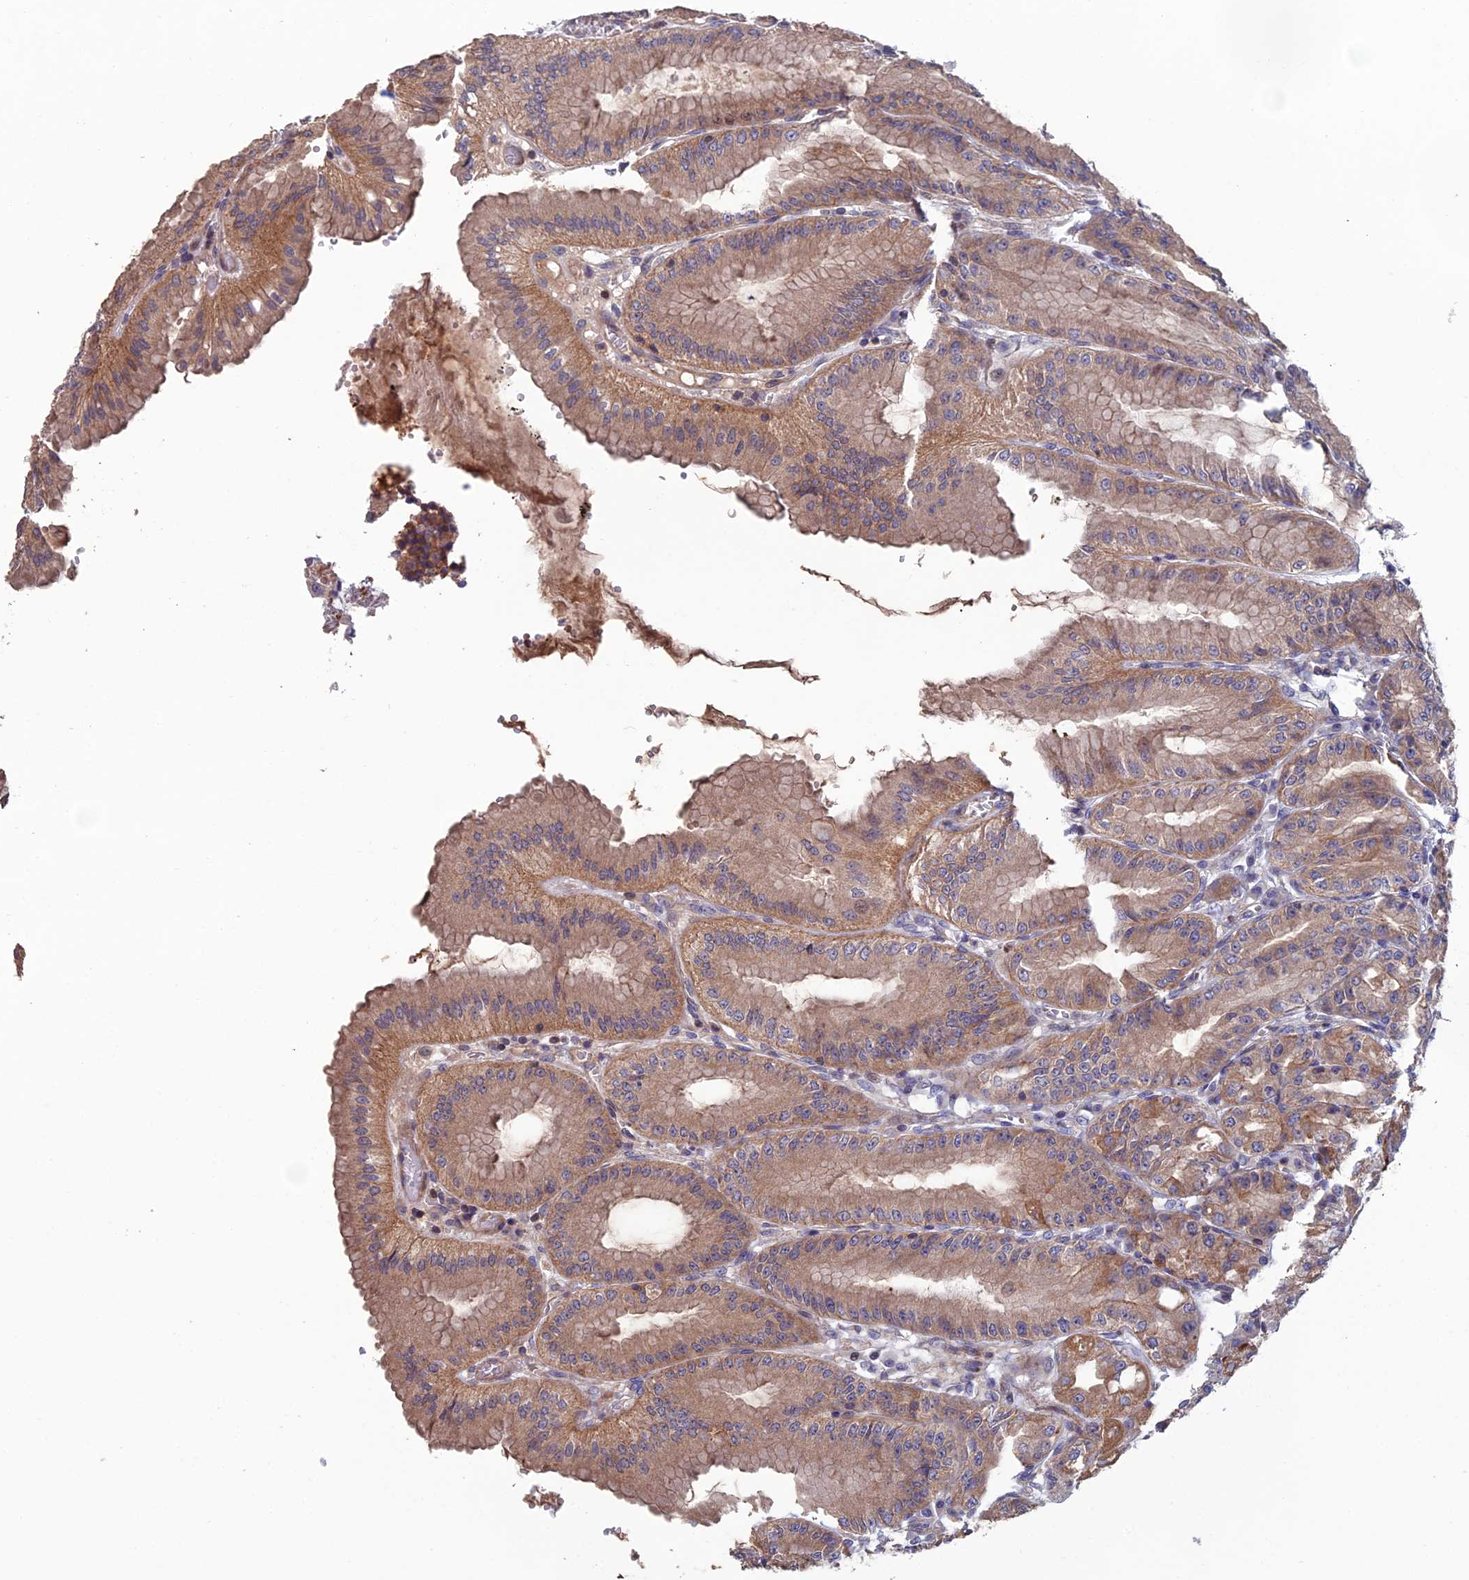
{"staining": {"intensity": "moderate", "quantity": ">75%", "location": "cytoplasmic/membranous"}, "tissue": "stomach", "cell_type": "Glandular cells", "image_type": "normal", "snomed": [{"axis": "morphology", "description": "Normal tissue, NOS"}, {"axis": "topography", "description": "Stomach, lower"}], "caption": "The image demonstrates staining of benign stomach, revealing moderate cytoplasmic/membranous protein staining (brown color) within glandular cells.", "gene": "USP37", "patient": {"sex": "male", "age": 71}}